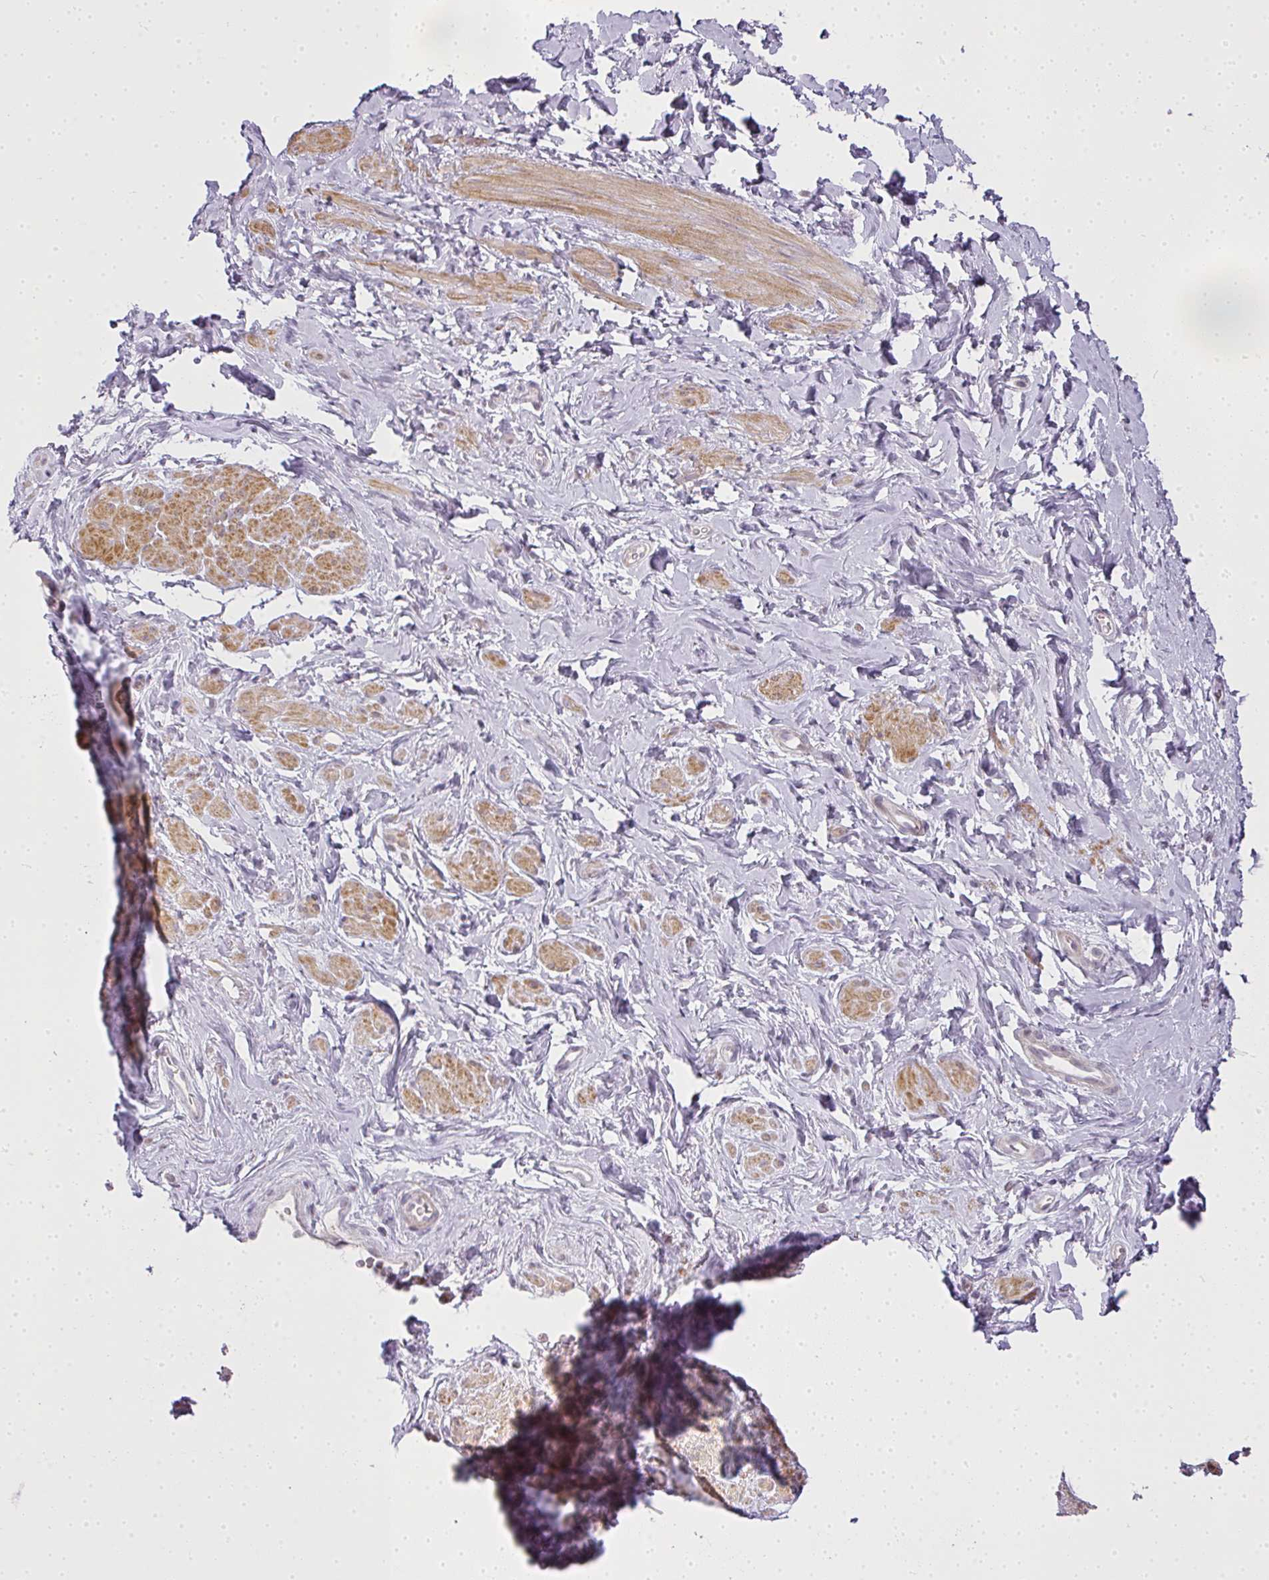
{"staining": {"intensity": "moderate", "quantity": "25%-75%", "location": "cytoplasmic/membranous"}, "tissue": "smooth muscle", "cell_type": "Smooth muscle cells", "image_type": "normal", "snomed": [{"axis": "morphology", "description": "Normal tissue, NOS"}, {"axis": "topography", "description": "Smooth muscle"}, {"axis": "topography", "description": "Peripheral nerve tissue"}], "caption": "Benign smooth muscle demonstrates moderate cytoplasmic/membranous expression in approximately 25%-75% of smooth muscle cells, visualized by immunohistochemistry. The staining was performed using DAB (3,3'-diaminobenzidine) to visualize the protein expression in brown, while the nuclei were stained in blue with hematoxylin (Magnification: 20x).", "gene": "MED19", "patient": {"sex": "male", "age": 69}}